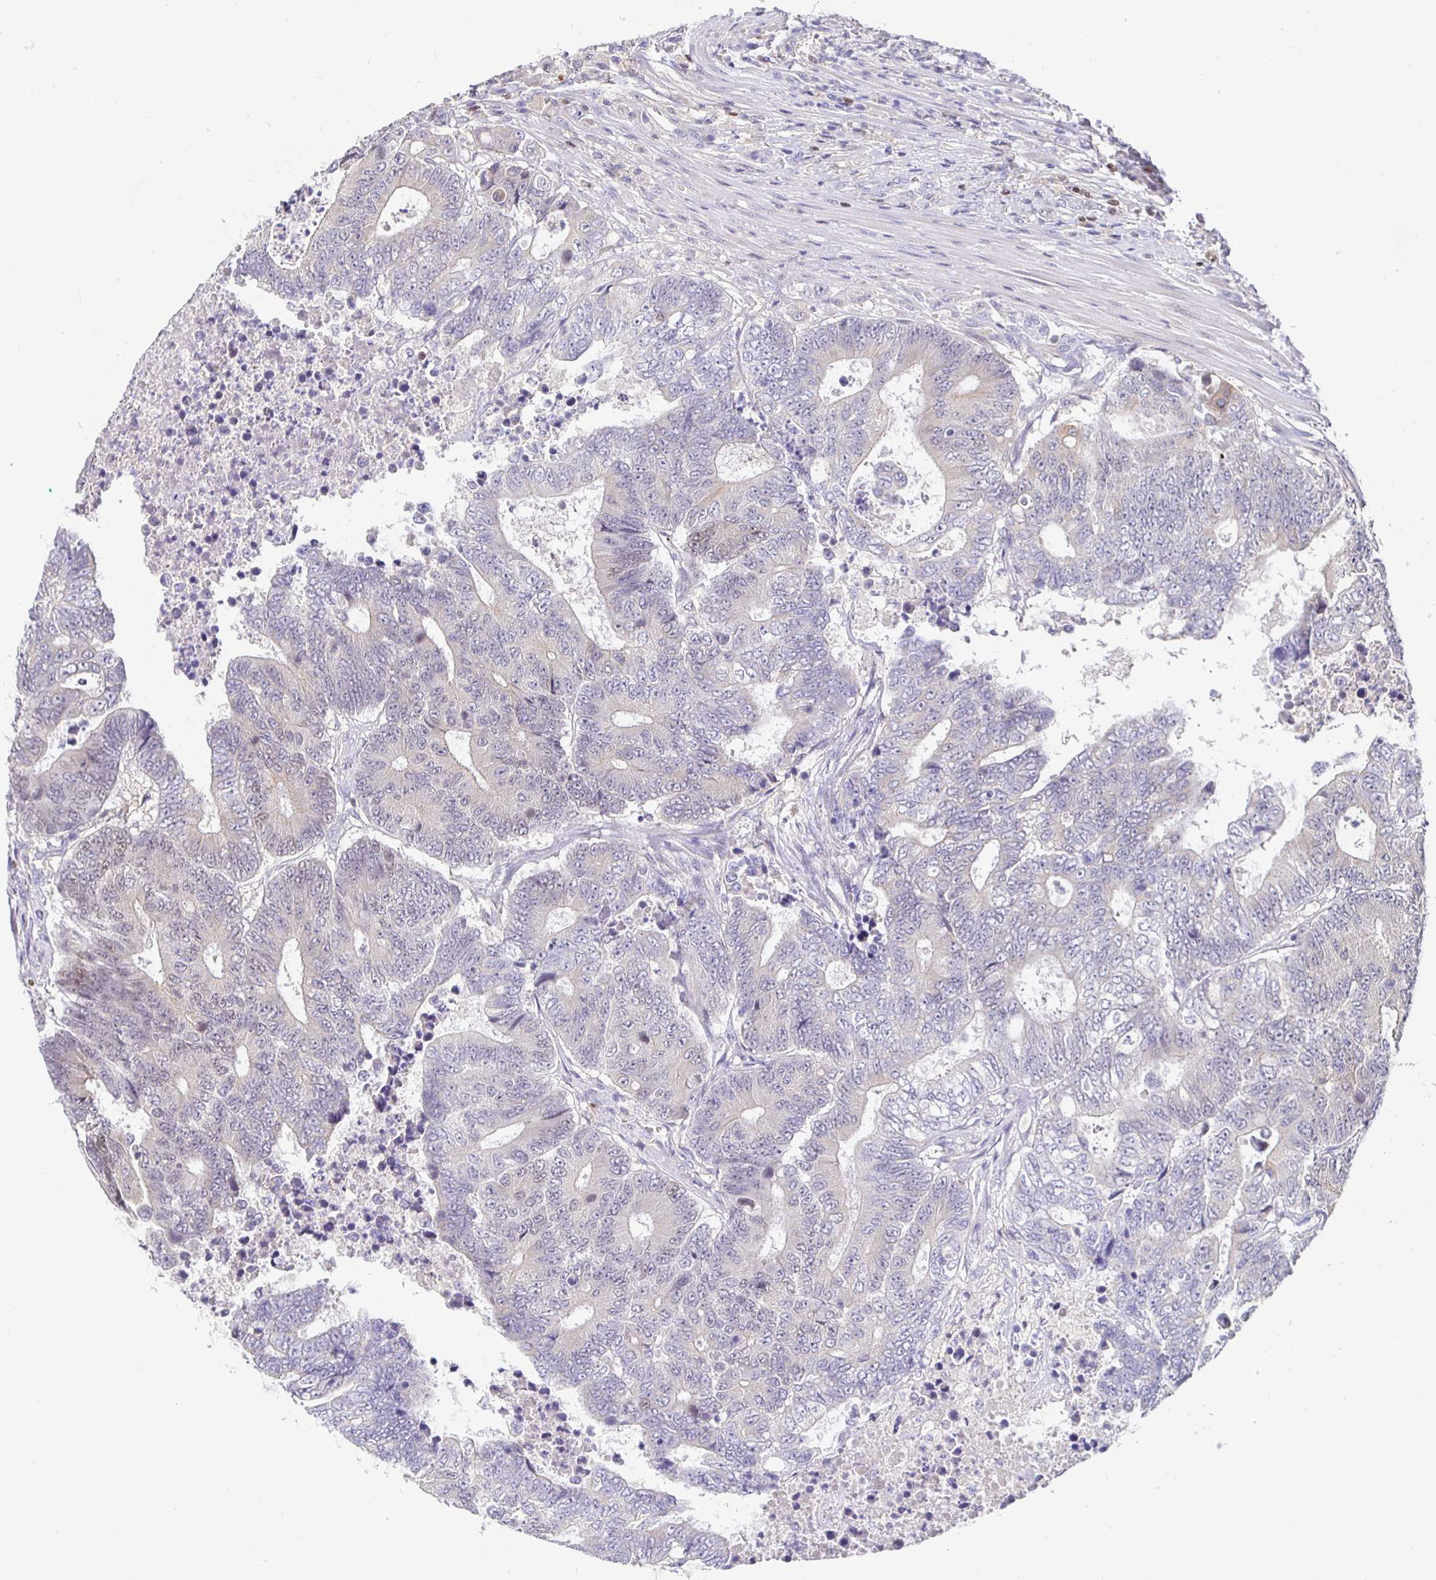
{"staining": {"intensity": "negative", "quantity": "none", "location": "none"}, "tissue": "colorectal cancer", "cell_type": "Tumor cells", "image_type": "cancer", "snomed": [{"axis": "morphology", "description": "Adenocarcinoma, NOS"}, {"axis": "topography", "description": "Colon"}], "caption": "Tumor cells show no significant staining in colorectal cancer.", "gene": "SATB1", "patient": {"sex": "female", "age": 48}}